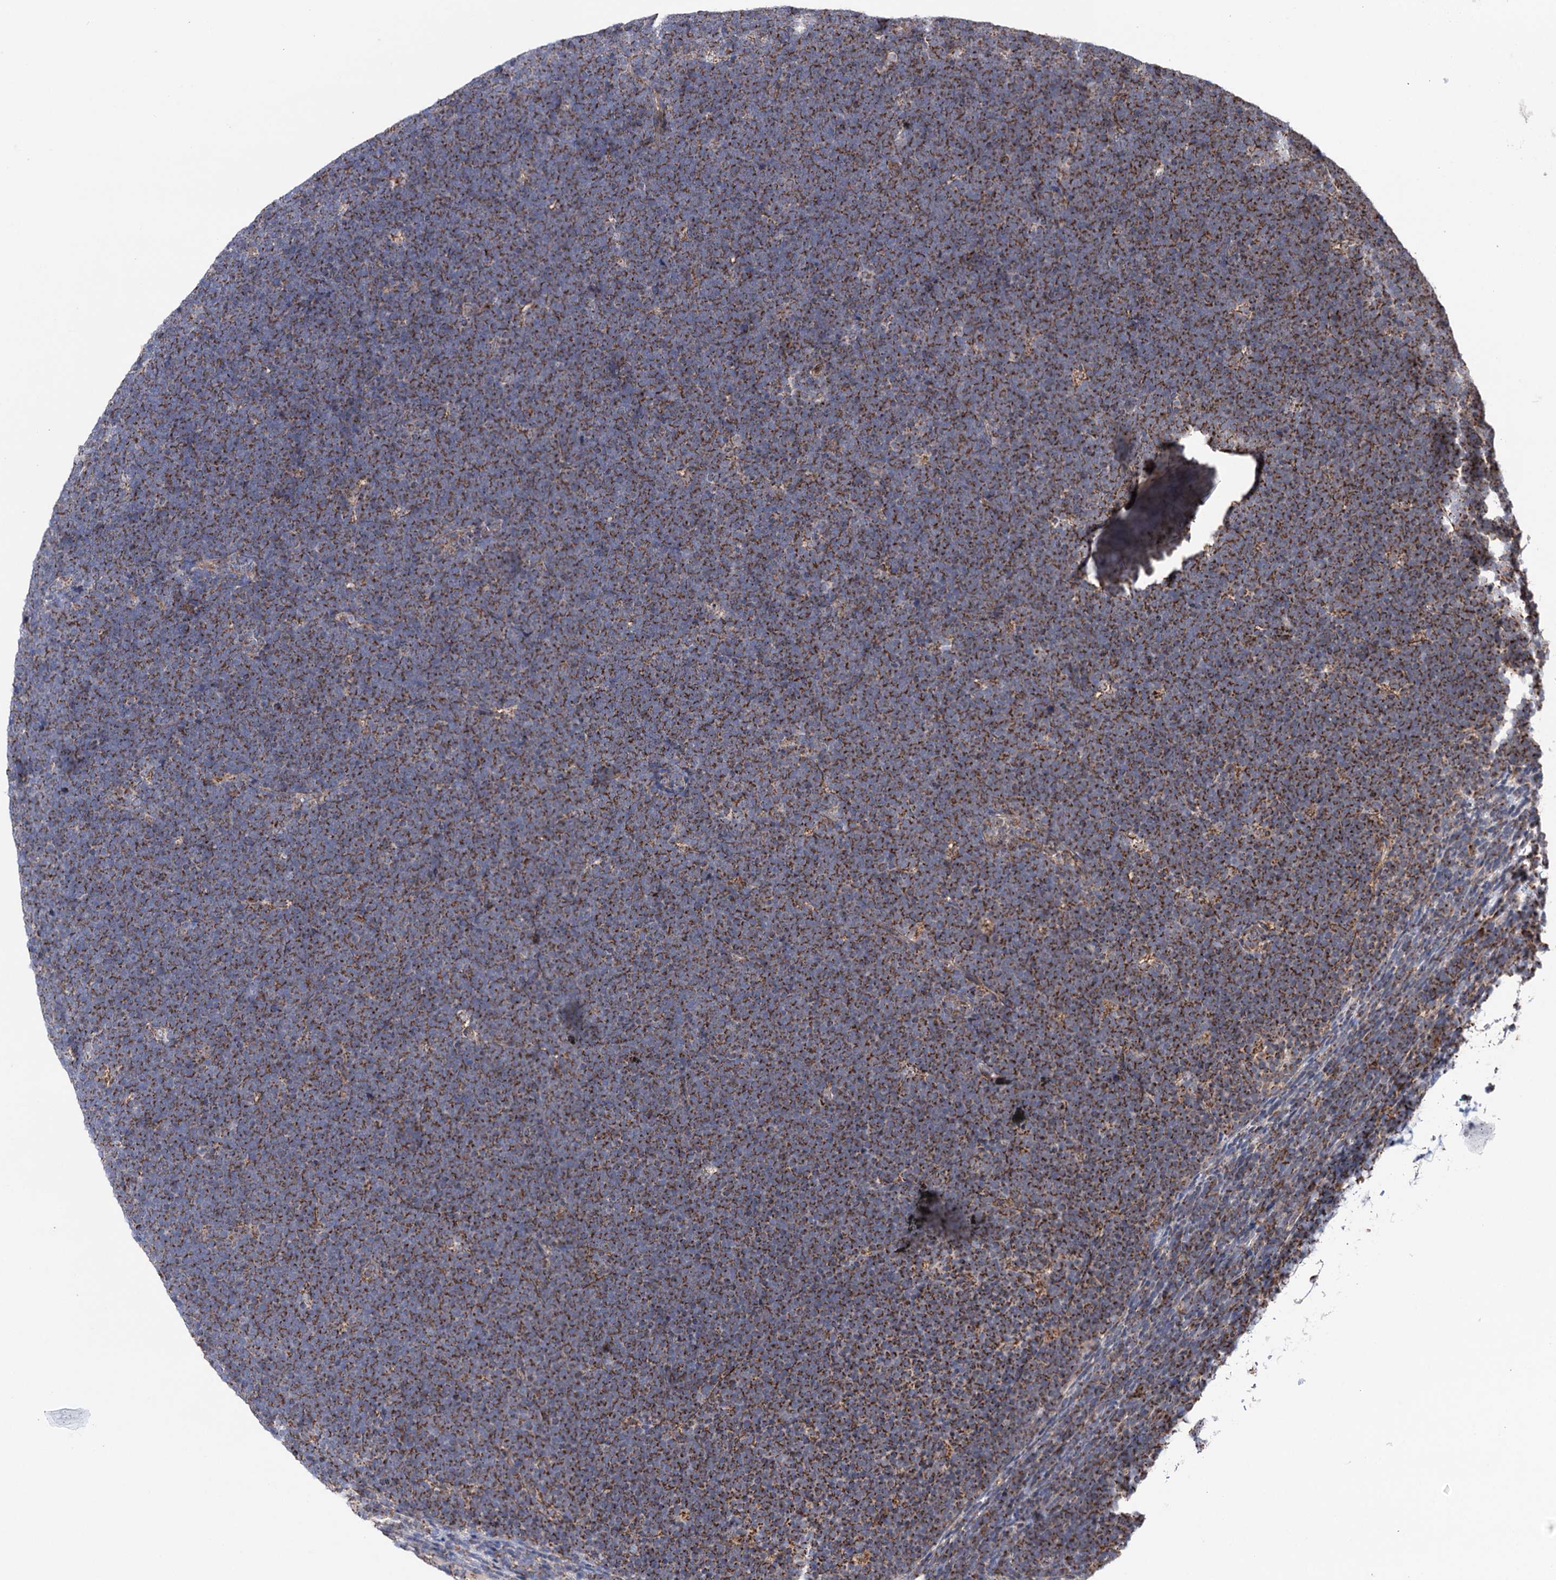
{"staining": {"intensity": "moderate", "quantity": ">75%", "location": "cytoplasmic/membranous"}, "tissue": "lymphoma", "cell_type": "Tumor cells", "image_type": "cancer", "snomed": [{"axis": "morphology", "description": "Malignant lymphoma, non-Hodgkin's type, High grade"}, {"axis": "topography", "description": "Lymph node"}], "caption": "Lymphoma stained with a brown dye shows moderate cytoplasmic/membranous positive staining in approximately >75% of tumor cells.", "gene": "SUCLA2", "patient": {"sex": "male", "age": 13}}